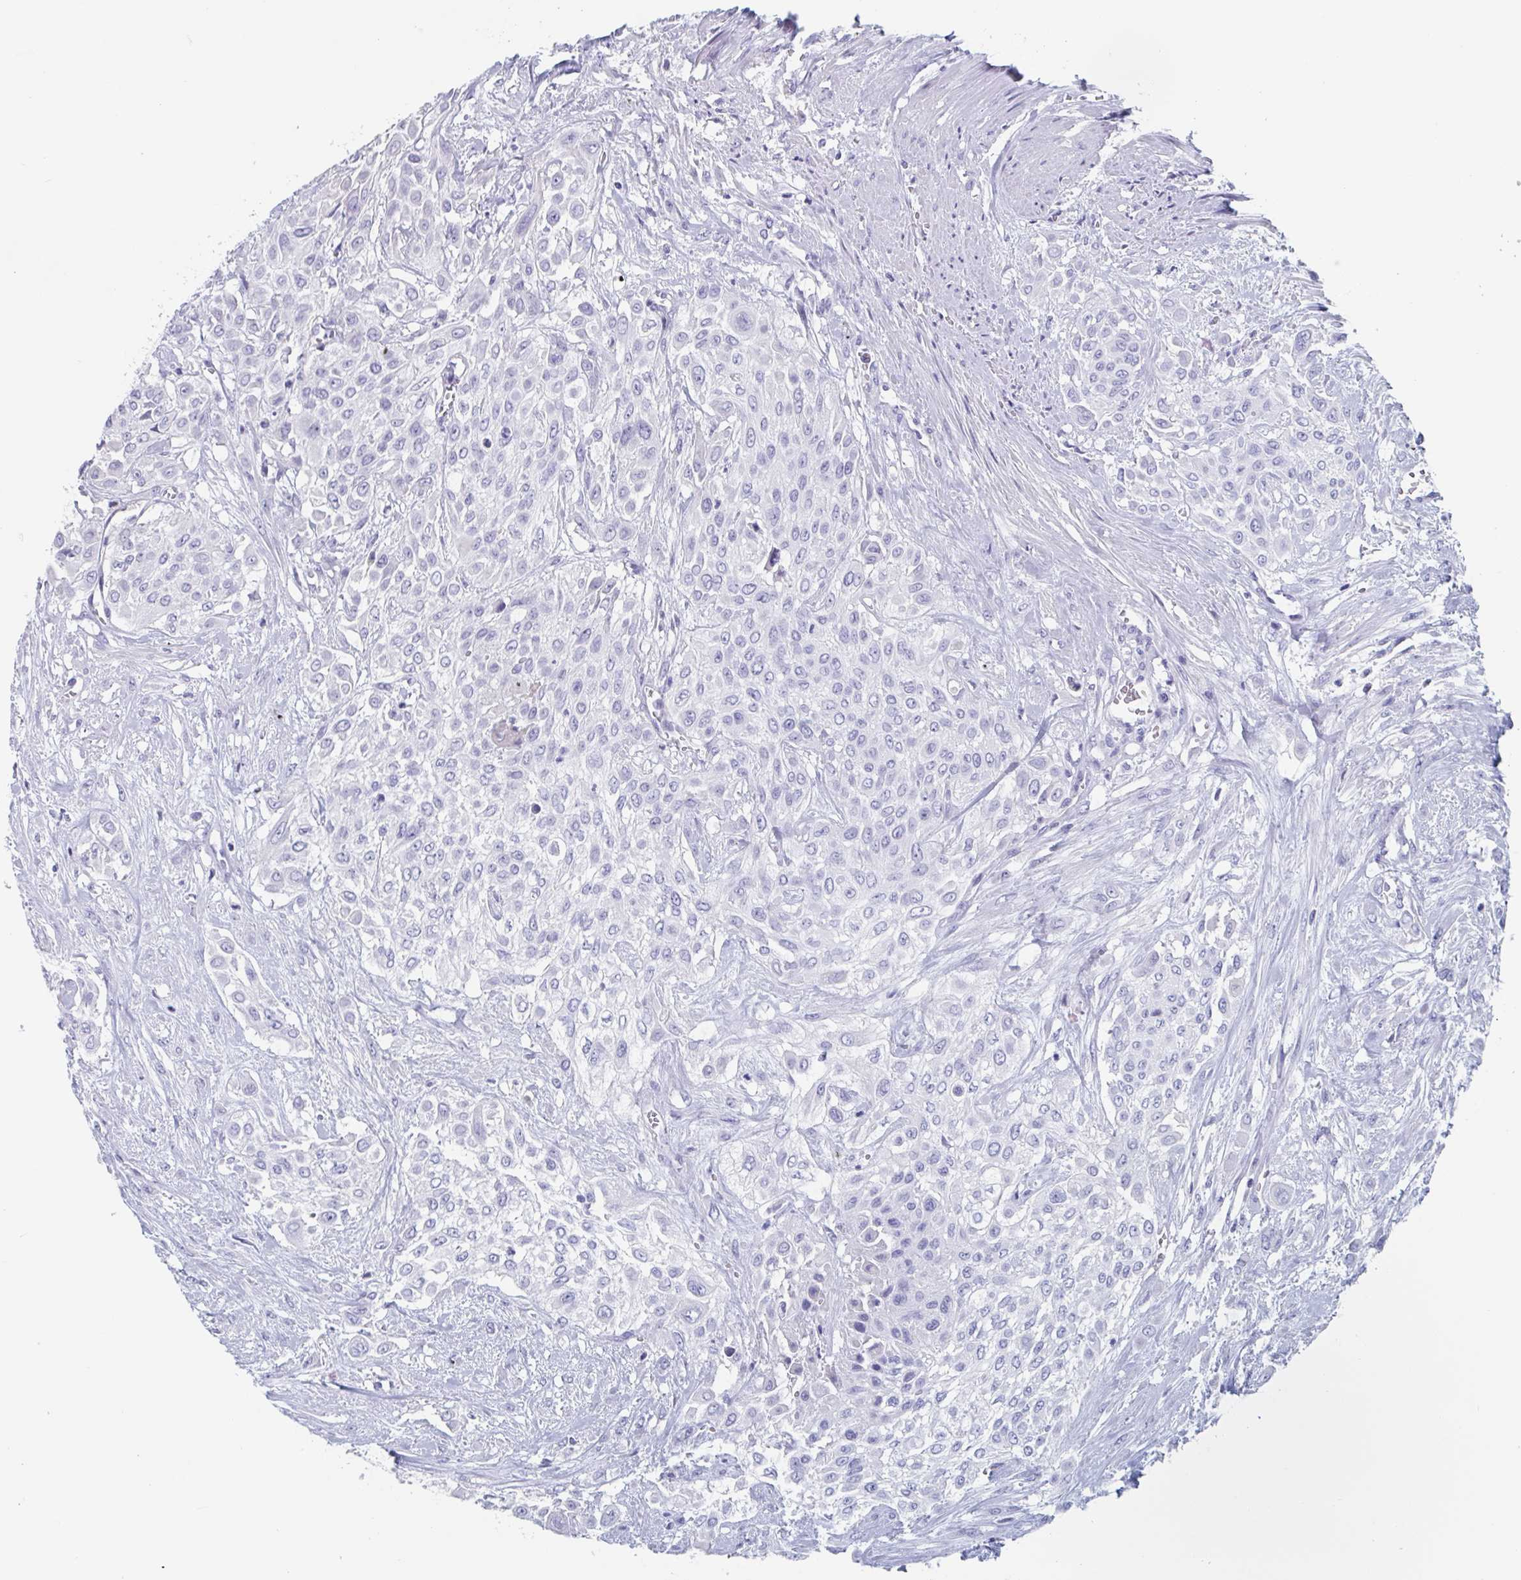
{"staining": {"intensity": "negative", "quantity": "none", "location": "none"}, "tissue": "urothelial cancer", "cell_type": "Tumor cells", "image_type": "cancer", "snomed": [{"axis": "morphology", "description": "Urothelial carcinoma, High grade"}, {"axis": "topography", "description": "Urinary bladder"}], "caption": "Immunohistochemical staining of human urothelial cancer displays no significant positivity in tumor cells. The staining was performed using DAB to visualize the protein expression in brown, while the nuclei were stained in blue with hematoxylin (Magnification: 20x).", "gene": "DPEP3", "patient": {"sex": "male", "age": 57}}